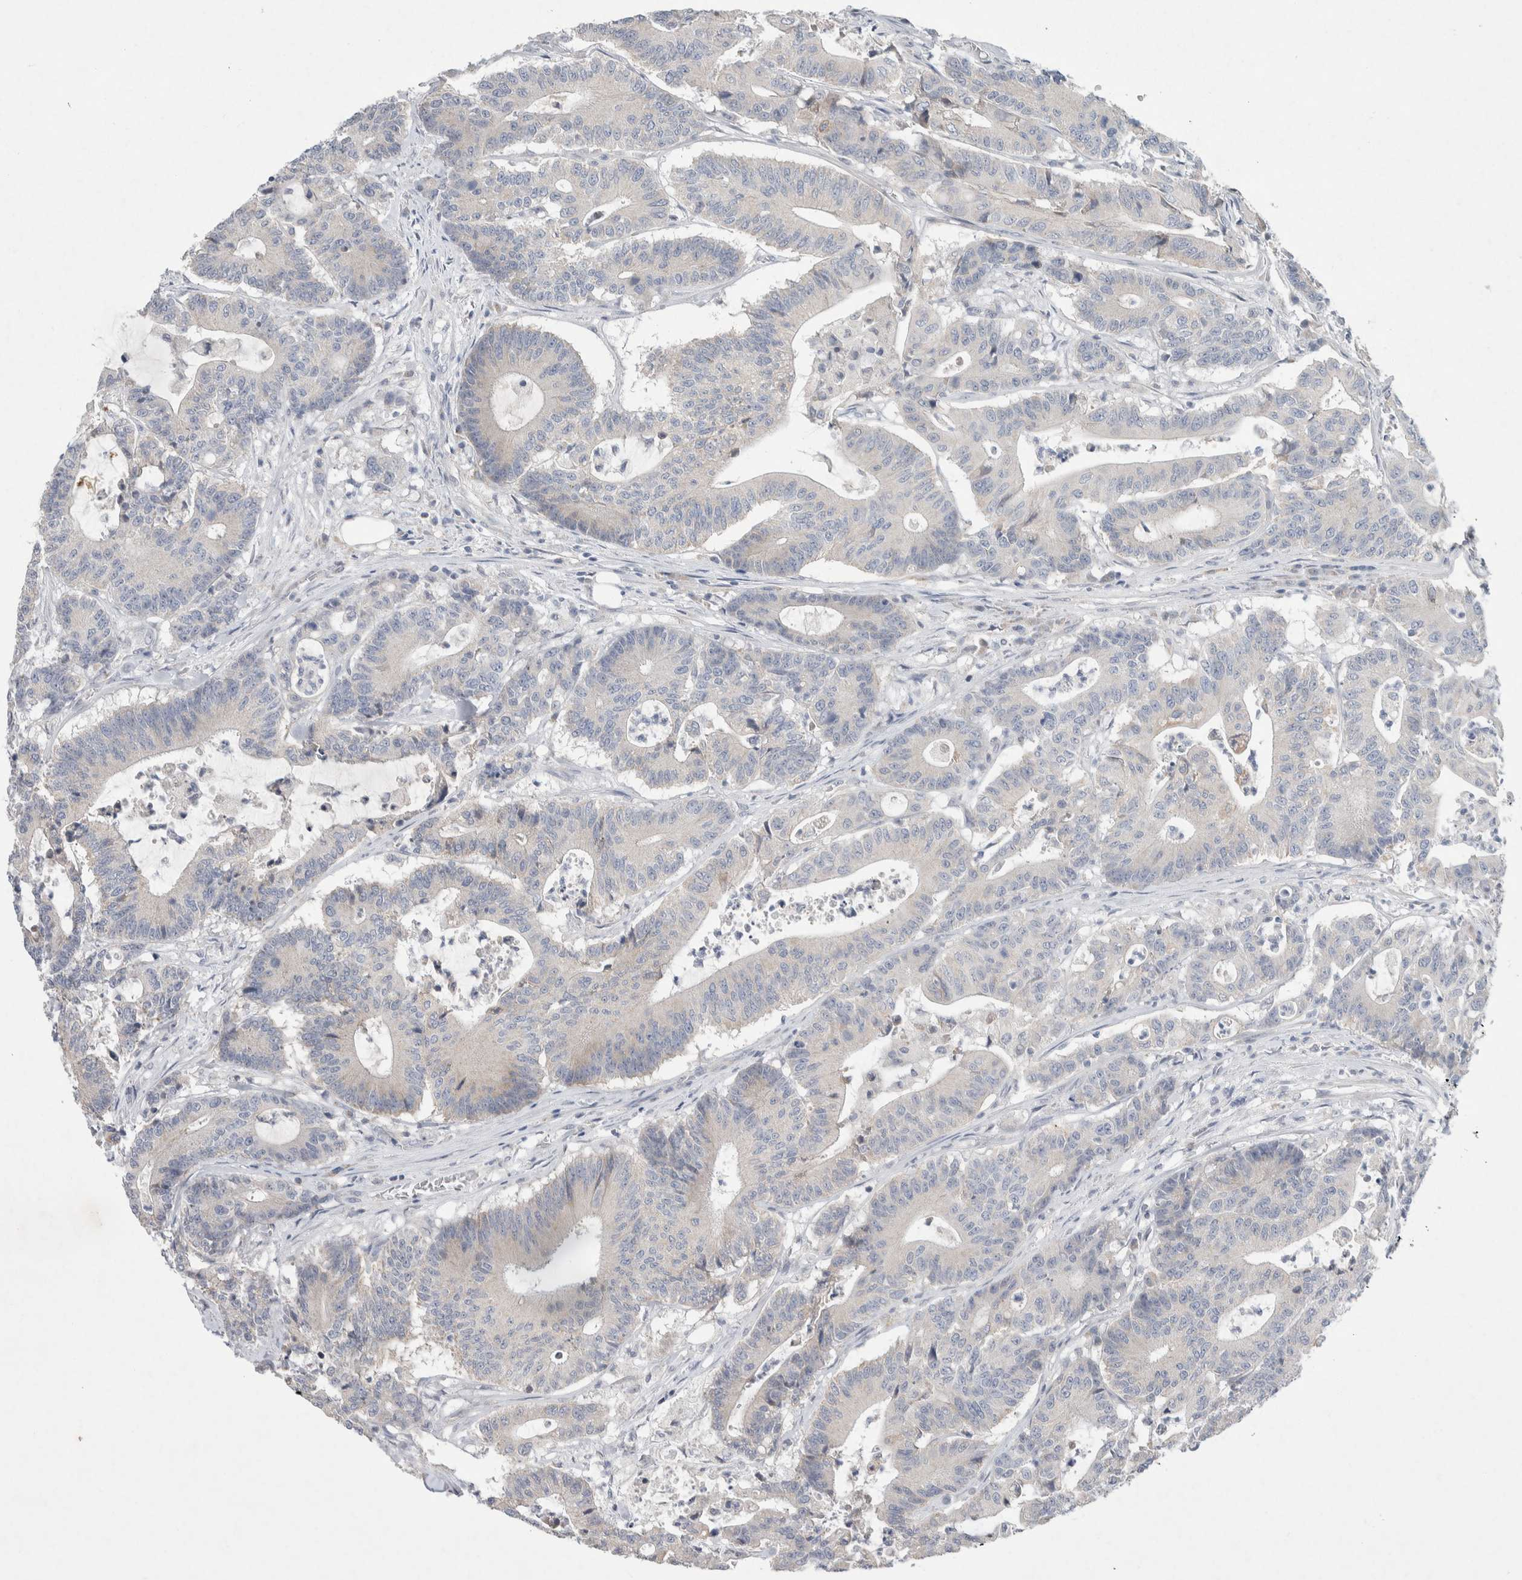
{"staining": {"intensity": "negative", "quantity": "none", "location": "none"}, "tissue": "colorectal cancer", "cell_type": "Tumor cells", "image_type": "cancer", "snomed": [{"axis": "morphology", "description": "Adenocarcinoma, NOS"}, {"axis": "topography", "description": "Colon"}], "caption": "IHC photomicrograph of neoplastic tissue: human colorectal adenocarcinoma stained with DAB exhibits no significant protein staining in tumor cells. The staining is performed using DAB (3,3'-diaminobenzidine) brown chromogen with nuclei counter-stained in using hematoxylin.", "gene": "CMTM4", "patient": {"sex": "female", "age": 84}}